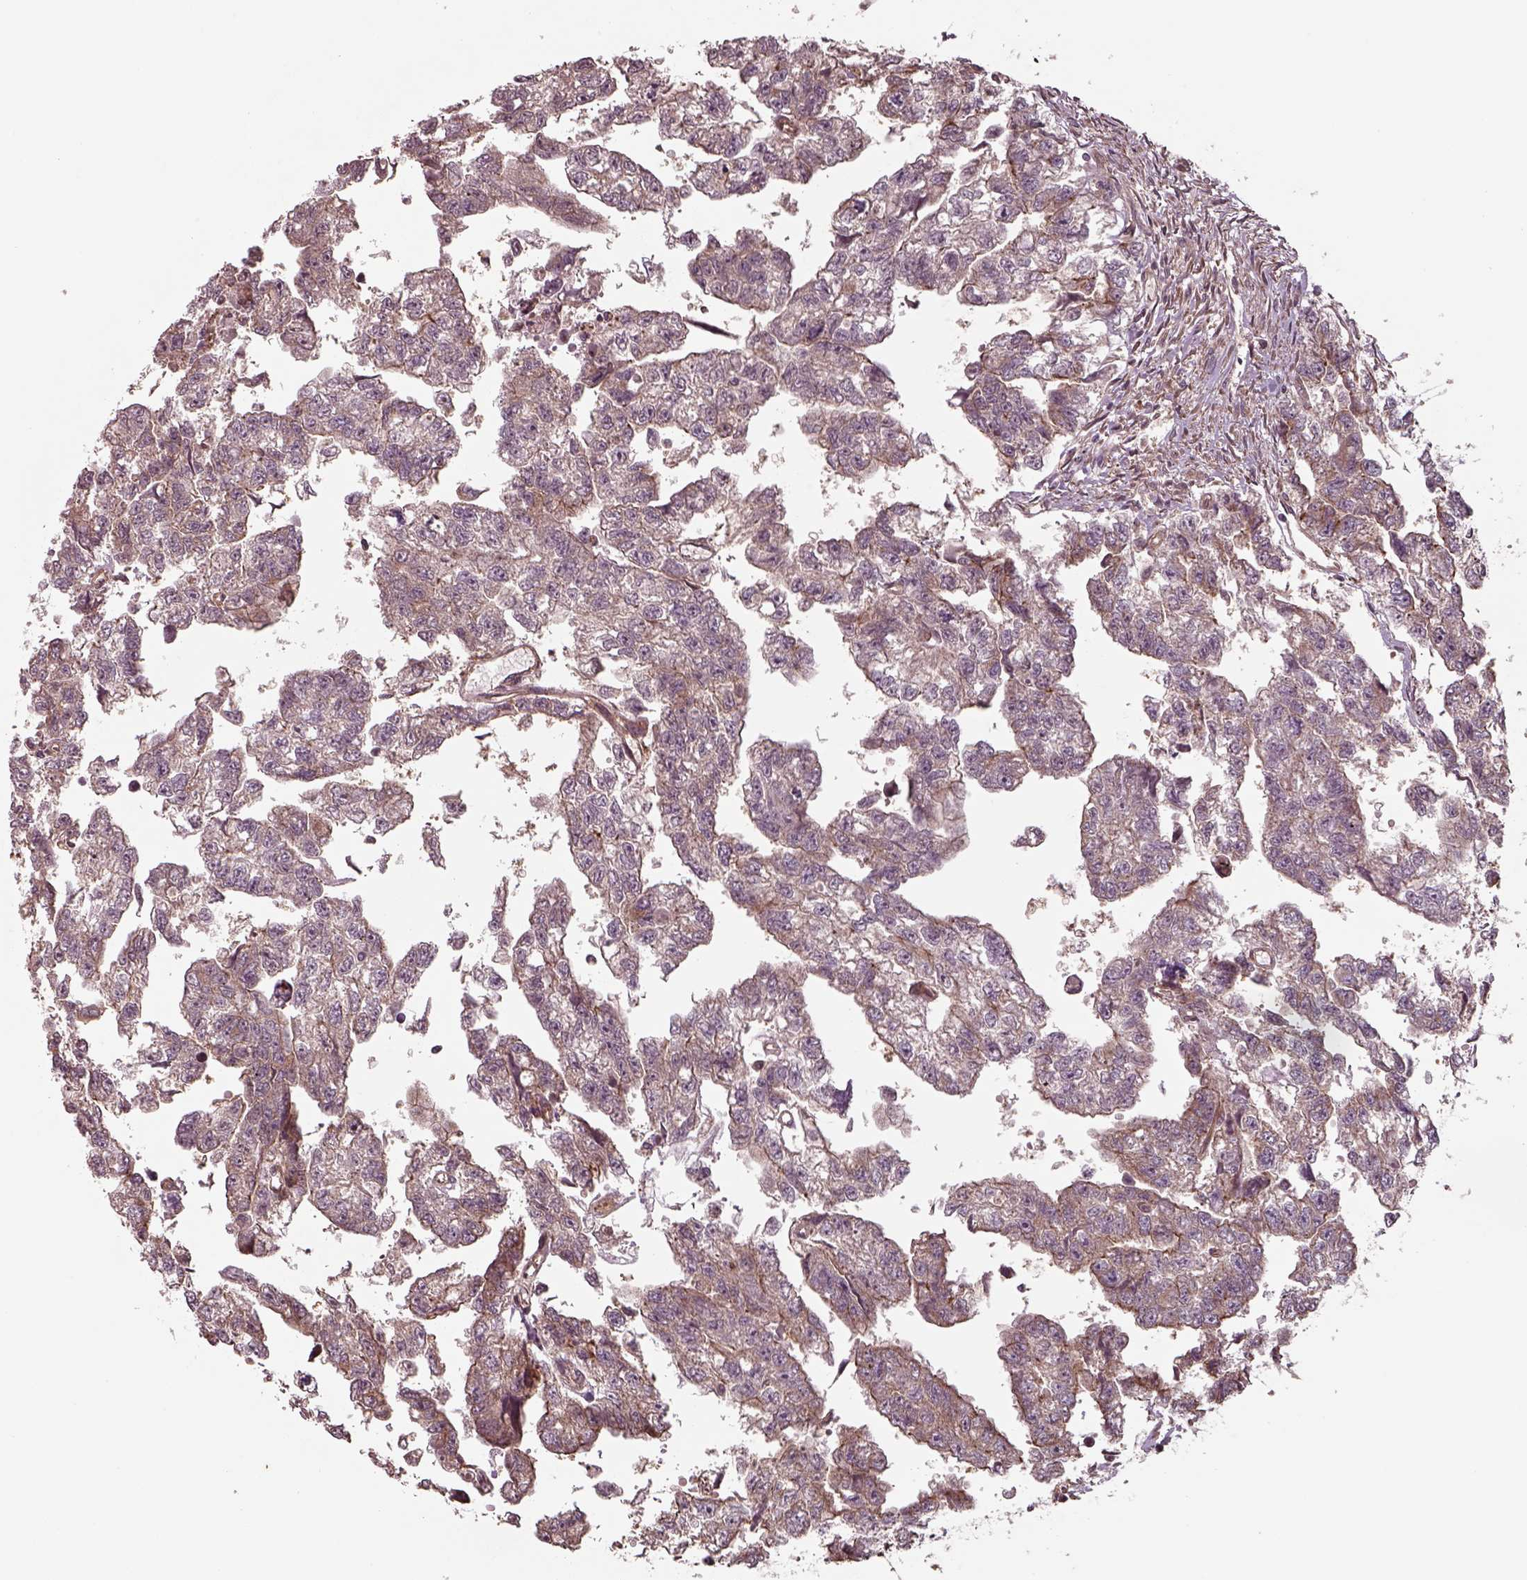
{"staining": {"intensity": "moderate", "quantity": "<25%", "location": "cytoplasmic/membranous"}, "tissue": "testis cancer", "cell_type": "Tumor cells", "image_type": "cancer", "snomed": [{"axis": "morphology", "description": "Carcinoma, Embryonal, NOS"}, {"axis": "morphology", "description": "Teratoma, malignant, NOS"}, {"axis": "topography", "description": "Testis"}], "caption": "Brown immunohistochemical staining in human testis cancer (teratoma (malignant)) displays moderate cytoplasmic/membranous positivity in about <25% of tumor cells.", "gene": "CHMP3", "patient": {"sex": "male", "age": 44}}